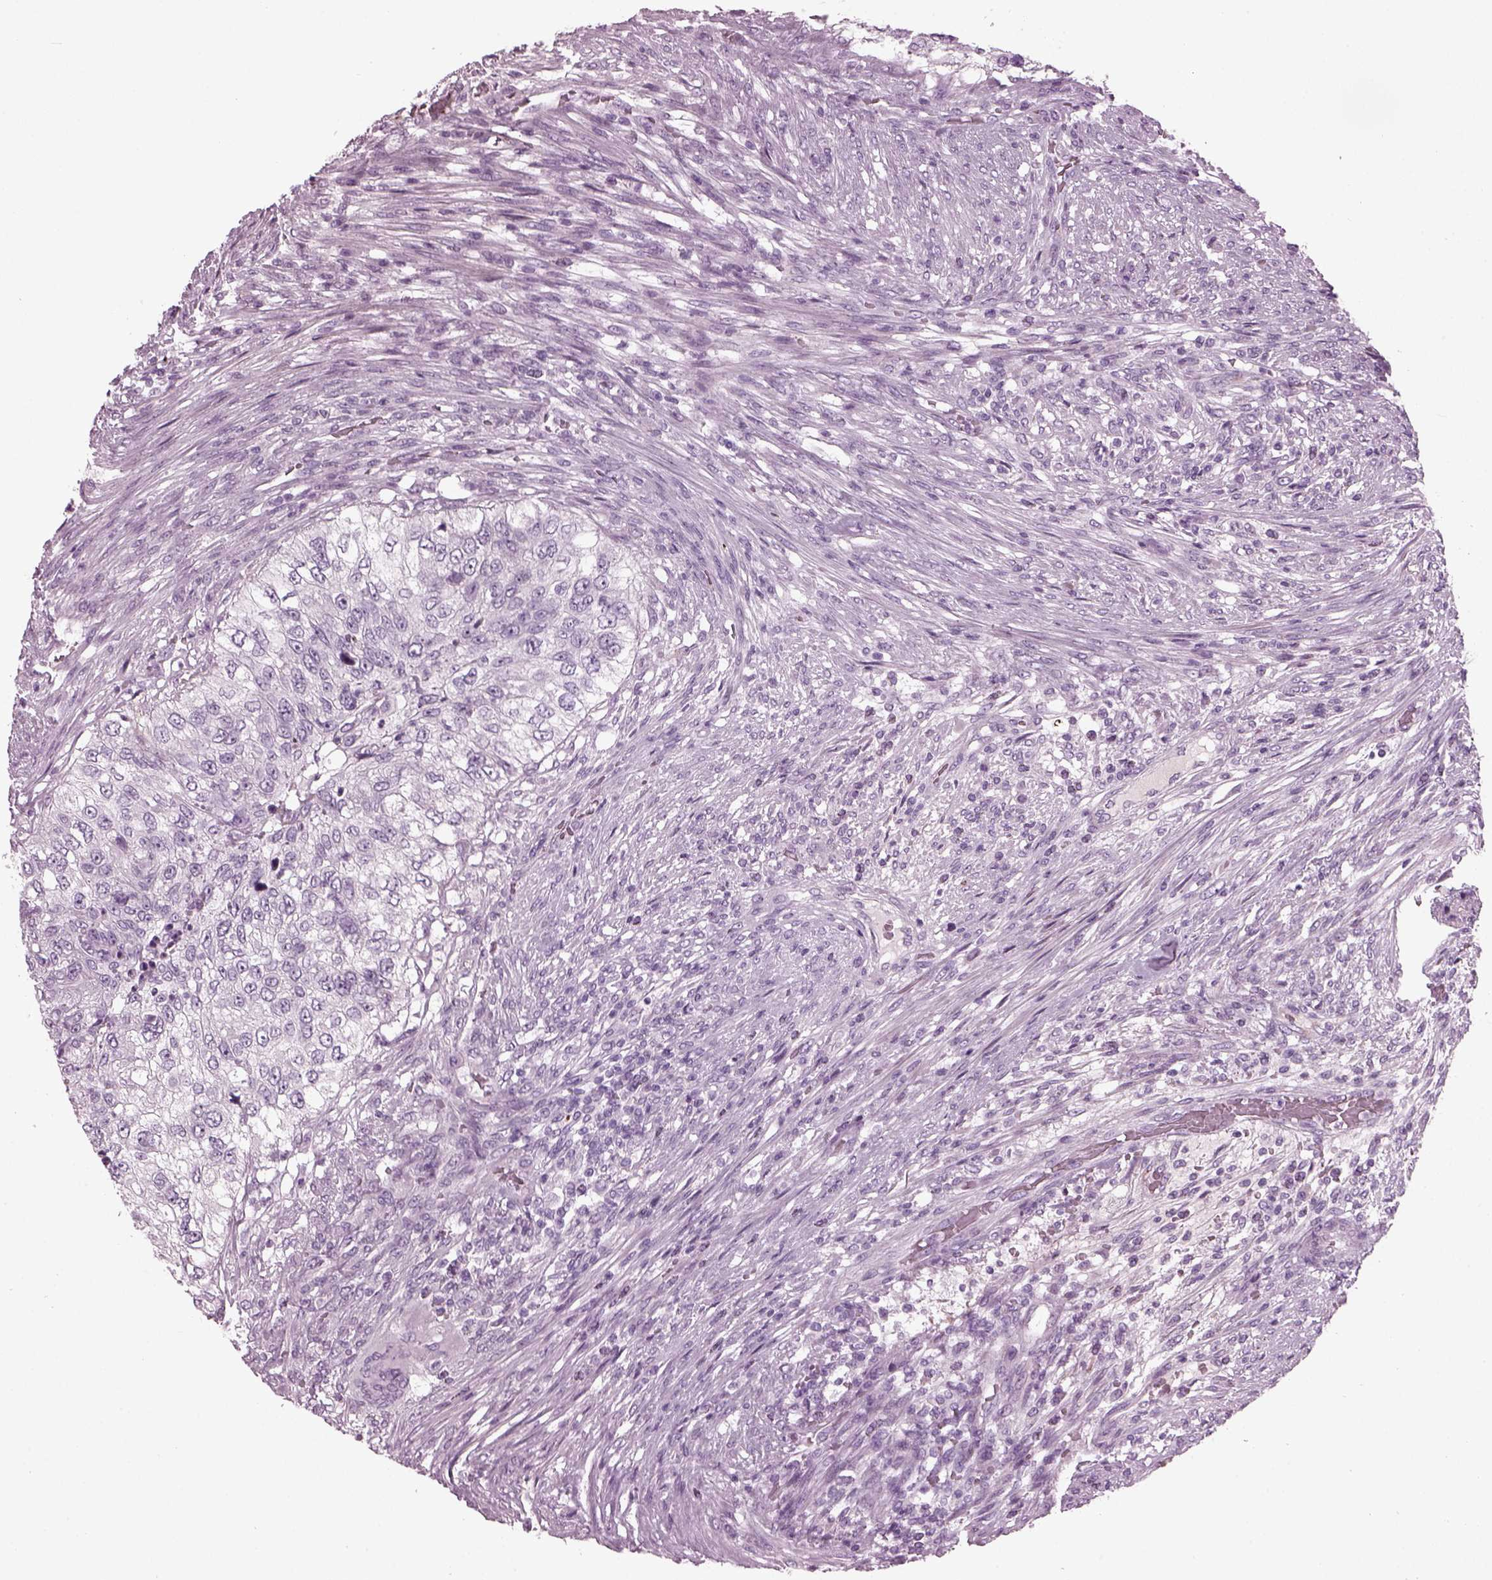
{"staining": {"intensity": "negative", "quantity": "none", "location": "none"}, "tissue": "urothelial cancer", "cell_type": "Tumor cells", "image_type": "cancer", "snomed": [{"axis": "morphology", "description": "Urothelial carcinoma, High grade"}, {"axis": "topography", "description": "Urinary bladder"}], "caption": "Immunohistochemistry of human urothelial carcinoma (high-grade) demonstrates no staining in tumor cells.", "gene": "DPYSL5", "patient": {"sex": "female", "age": 60}}